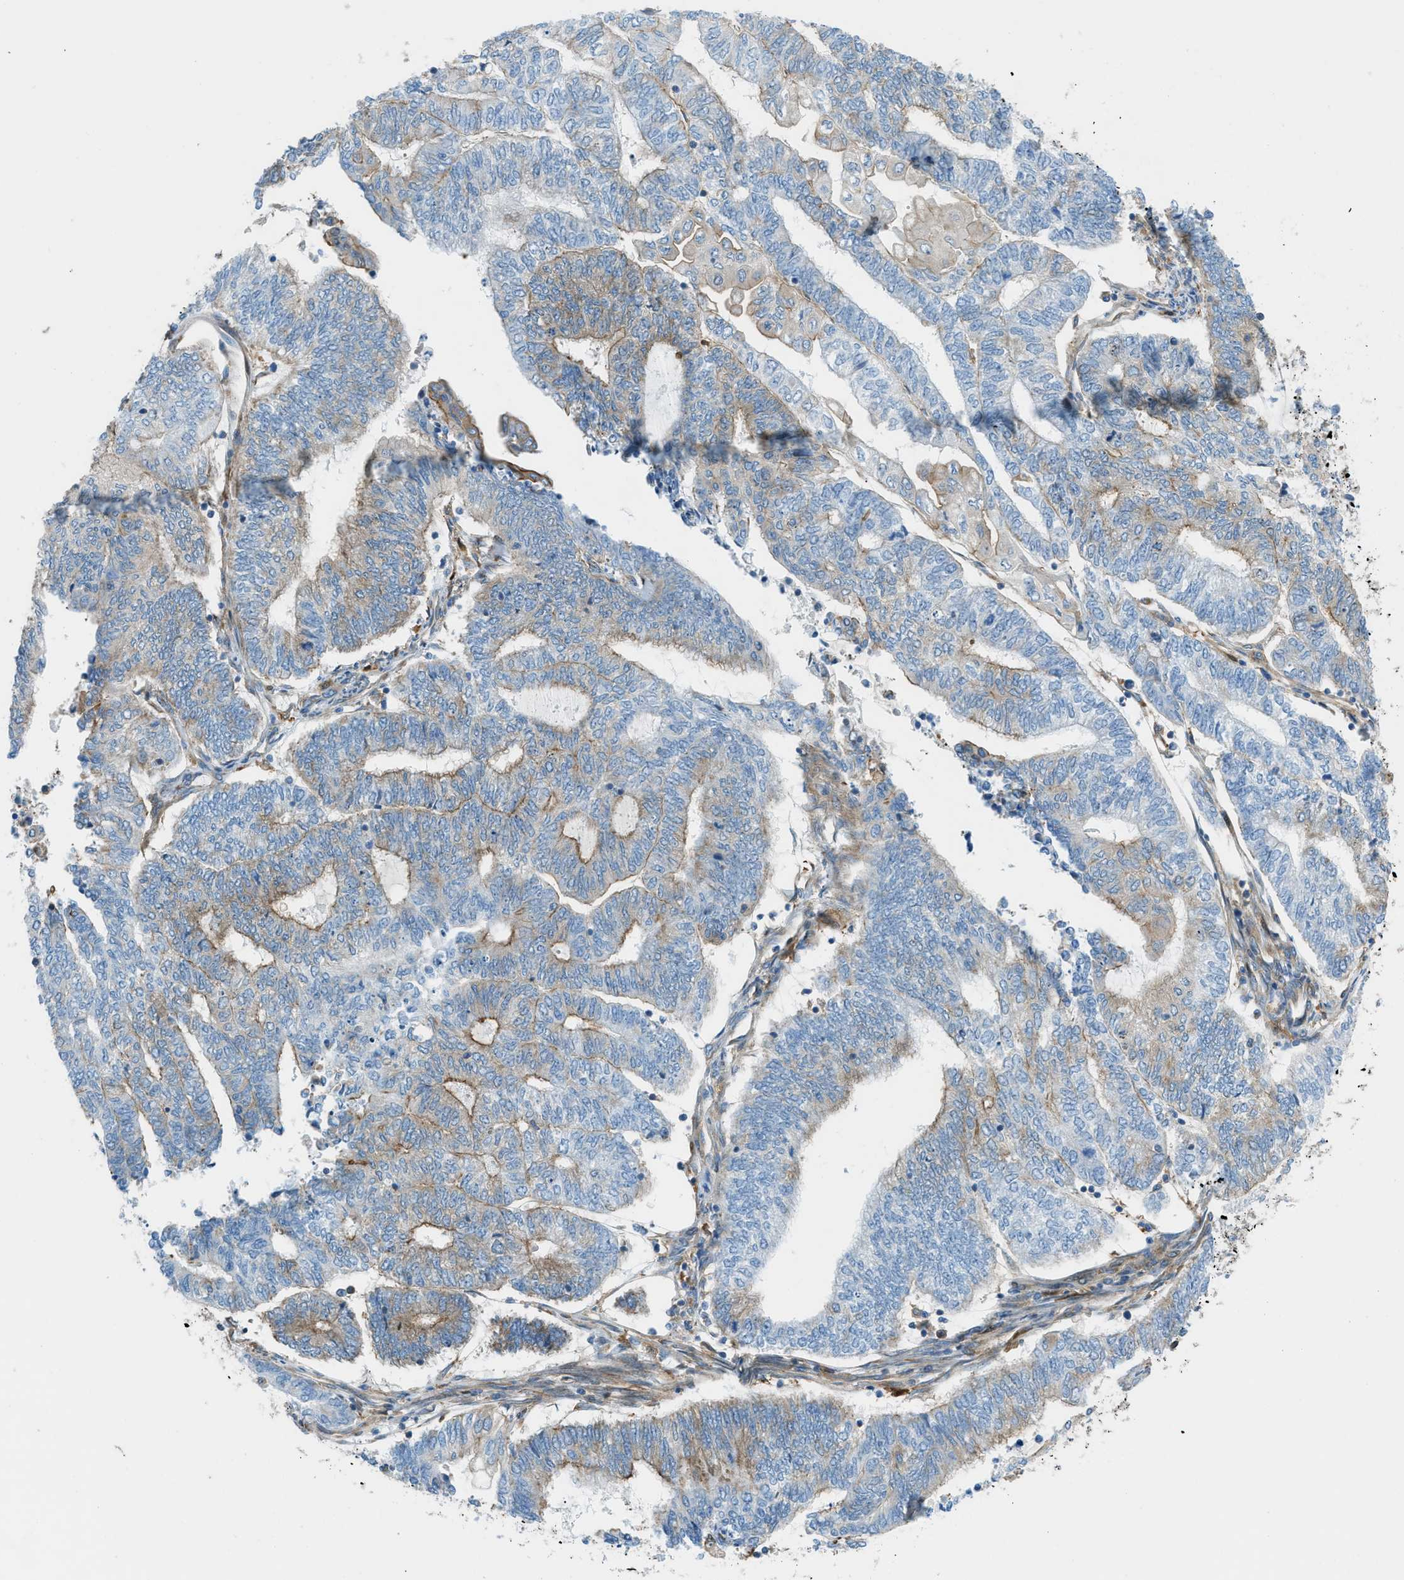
{"staining": {"intensity": "moderate", "quantity": "<25%", "location": "cytoplasmic/membranous"}, "tissue": "endometrial cancer", "cell_type": "Tumor cells", "image_type": "cancer", "snomed": [{"axis": "morphology", "description": "Adenocarcinoma, NOS"}, {"axis": "topography", "description": "Uterus"}, {"axis": "topography", "description": "Endometrium"}], "caption": "DAB (3,3'-diaminobenzidine) immunohistochemical staining of human adenocarcinoma (endometrial) shows moderate cytoplasmic/membranous protein expression in approximately <25% of tumor cells. The protein is shown in brown color, while the nuclei are stained blue.", "gene": "DMAC1", "patient": {"sex": "female", "age": 70}}